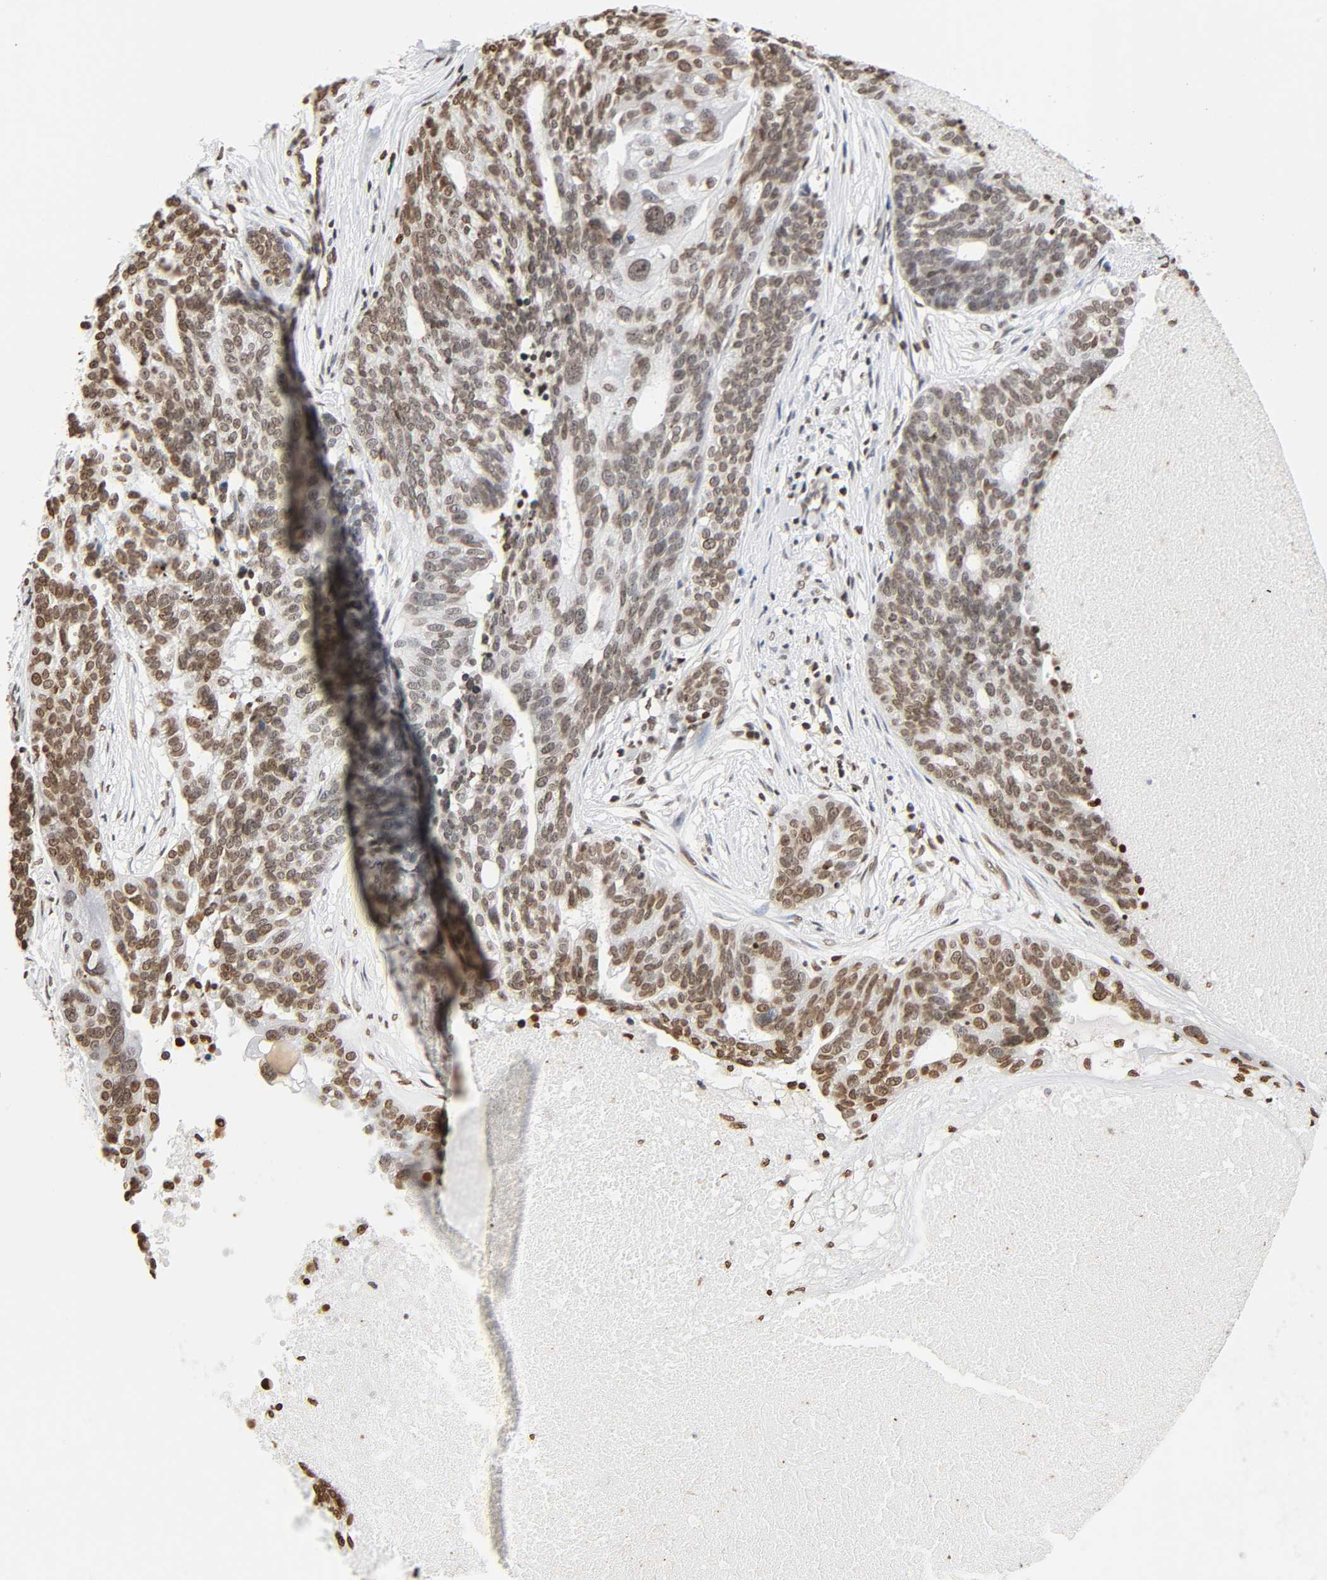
{"staining": {"intensity": "moderate", "quantity": ">75%", "location": "nuclear"}, "tissue": "ovarian cancer", "cell_type": "Tumor cells", "image_type": "cancer", "snomed": [{"axis": "morphology", "description": "Cystadenocarcinoma, serous, NOS"}, {"axis": "topography", "description": "Ovary"}], "caption": "A photomicrograph of human ovarian cancer stained for a protein reveals moderate nuclear brown staining in tumor cells. (IHC, brightfield microscopy, high magnification).", "gene": "HOXA6", "patient": {"sex": "female", "age": 59}}